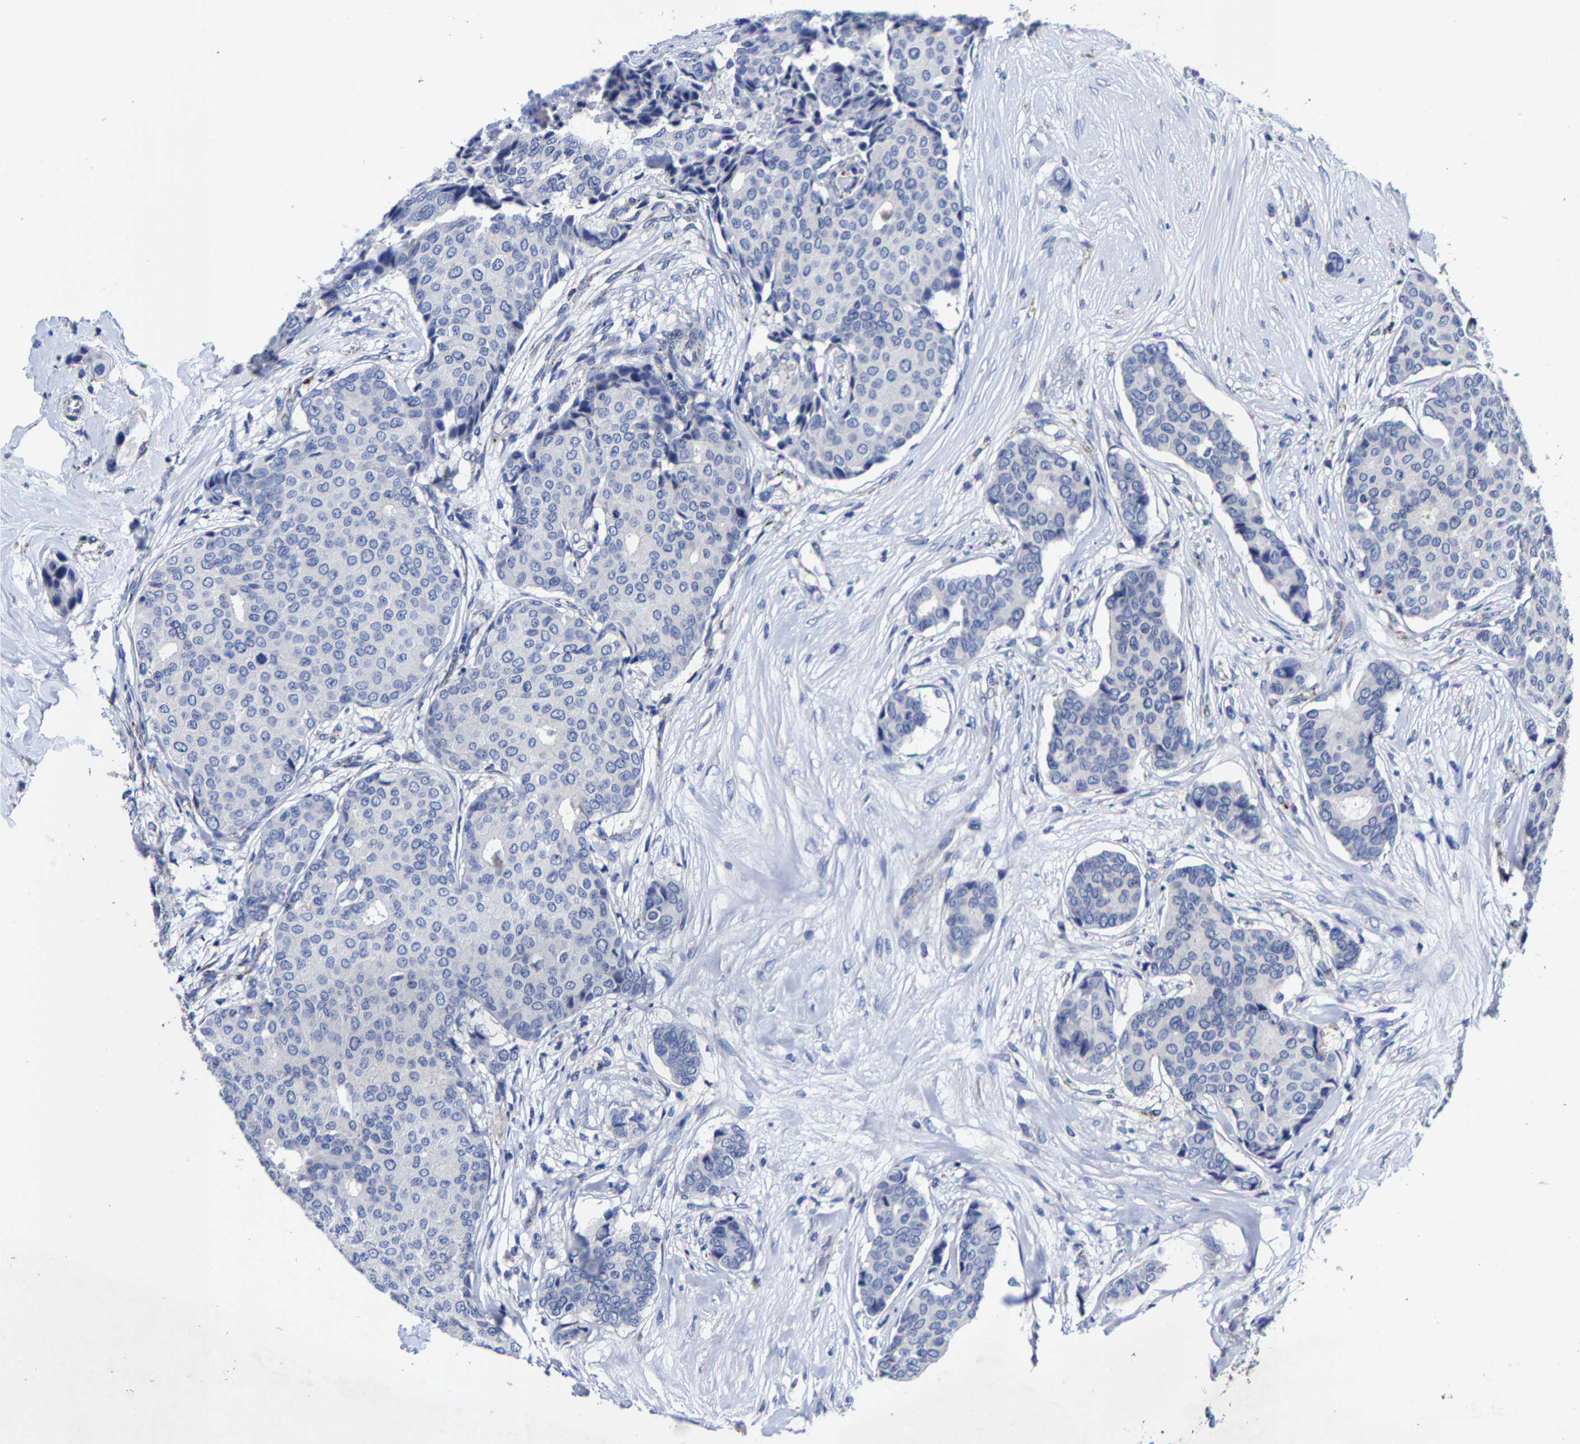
{"staining": {"intensity": "negative", "quantity": "none", "location": "none"}, "tissue": "breast cancer", "cell_type": "Tumor cells", "image_type": "cancer", "snomed": [{"axis": "morphology", "description": "Duct carcinoma"}, {"axis": "topography", "description": "Breast"}], "caption": "IHC of human infiltrating ductal carcinoma (breast) reveals no staining in tumor cells. (DAB (3,3'-diaminobenzidine) immunohistochemistry, high magnification).", "gene": "AASS", "patient": {"sex": "female", "age": 75}}